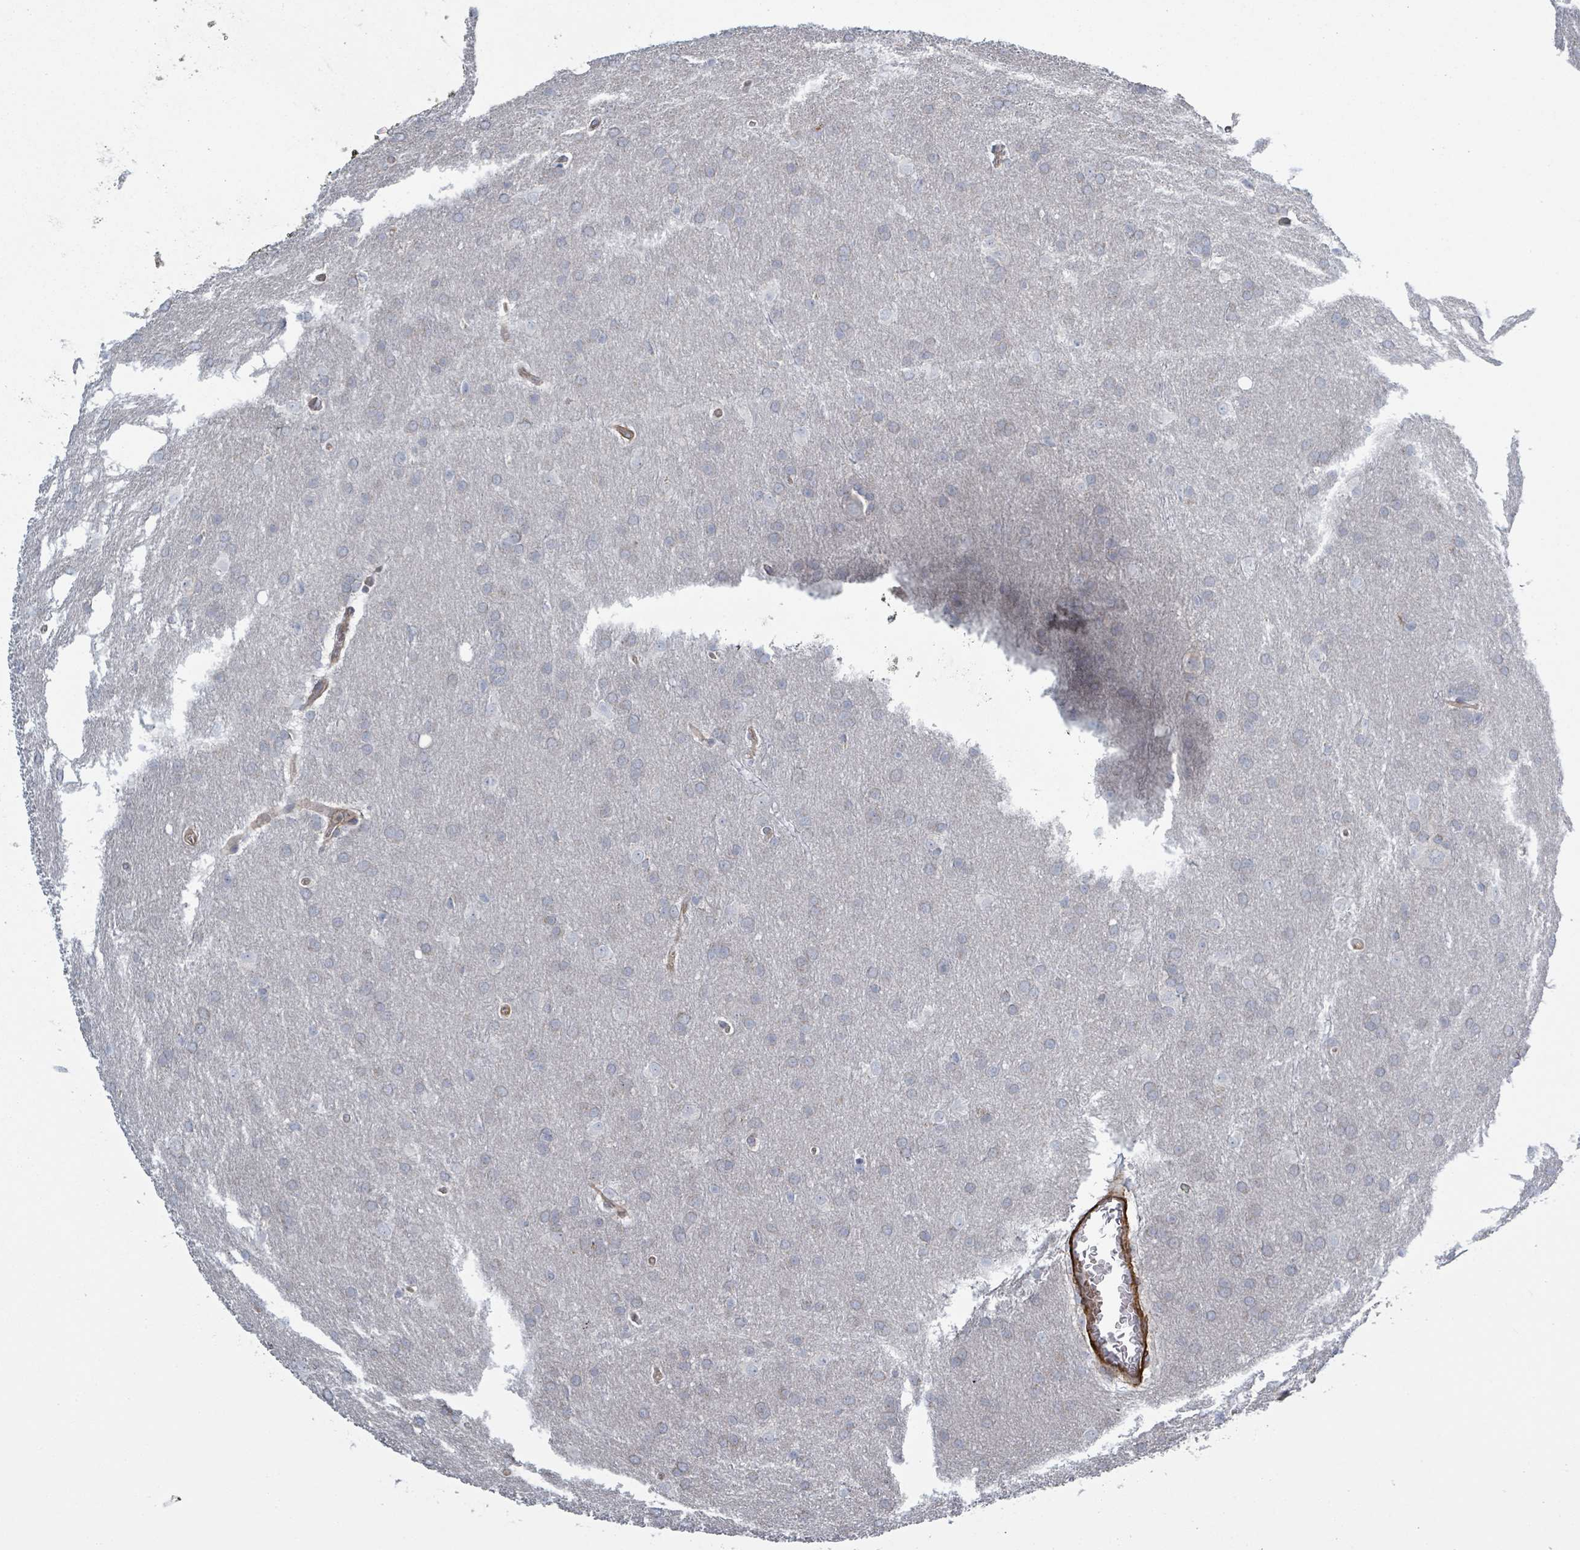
{"staining": {"intensity": "negative", "quantity": "none", "location": "none"}, "tissue": "glioma", "cell_type": "Tumor cells", "image_type": "cancer", "snomed": [{"axis": "morphology", "description": "Glioma, malignant, Low grade"}, {"axis": "topography", "description": "Brain"}], "caption": "An immunohistochemistry image of malignant glioma (low-grade) is shown. There is no staining in tumor cells of malignant glioma (low-grade).", "gene": "ADCK1", "patient": {"sex": "female", "age": 32}}